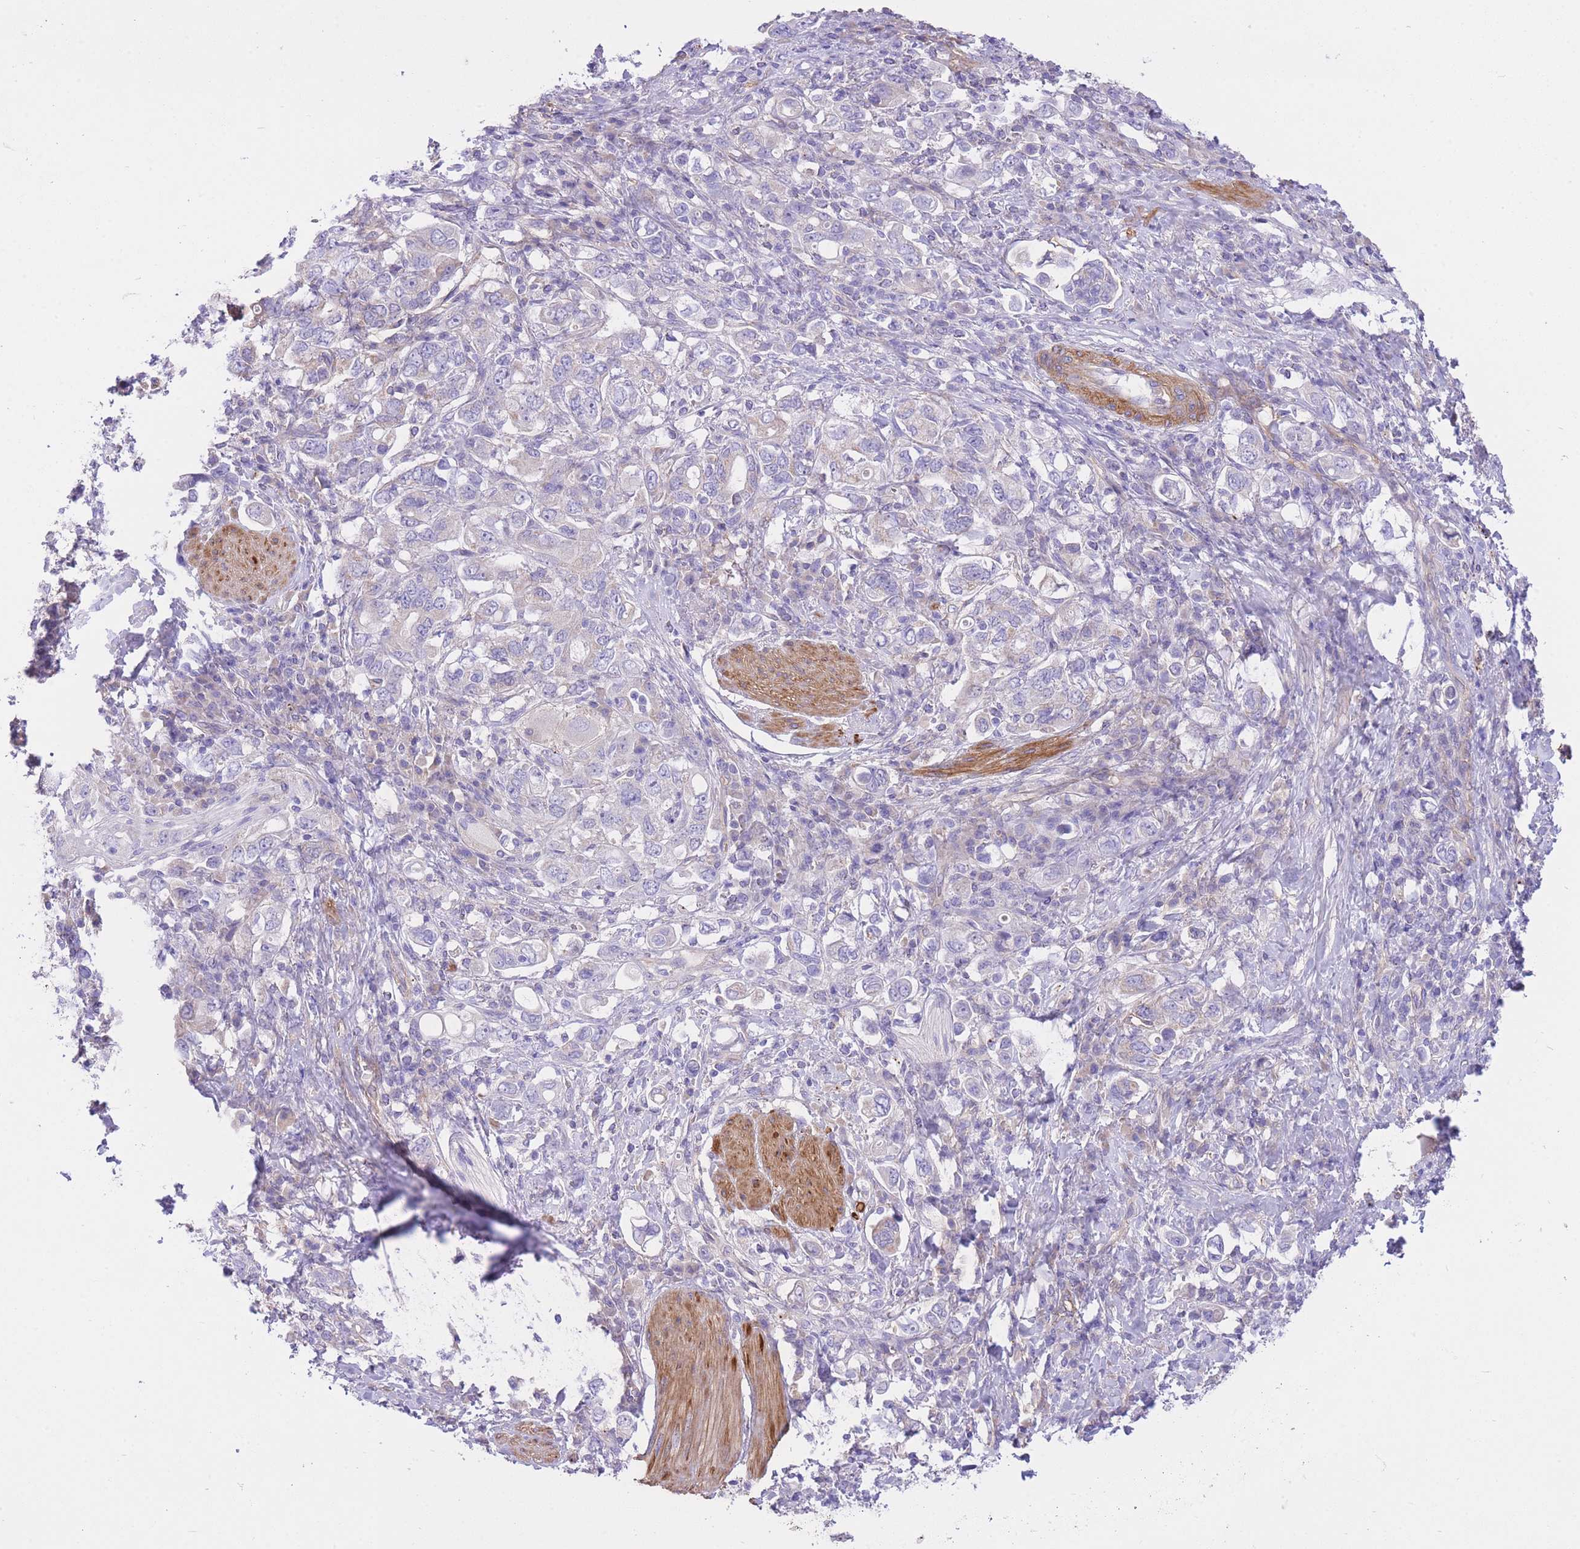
{"staining": {"intensity": "negative", "quantity": "none", "location": "none"}, "tissue": "stomach cancer", "cell_type": "Tumor cells", "image_type": "cancer", "snomed": [{"axis": "morphology", "description": "Adenocarcinoma, NOS"}, {"axis": "topography", "description": "Stomach, upper"}, {"axis": "topography", "description": "Stomach"}], "caption": "A high-resolution micrograph shows immunohistochemistry (IHC) staining of adenocarcinoma (stomach), which exhibits no significant staining in tumor cells.", "gene": "PGM1", "patient": {"sex": "male", "age": 62}}